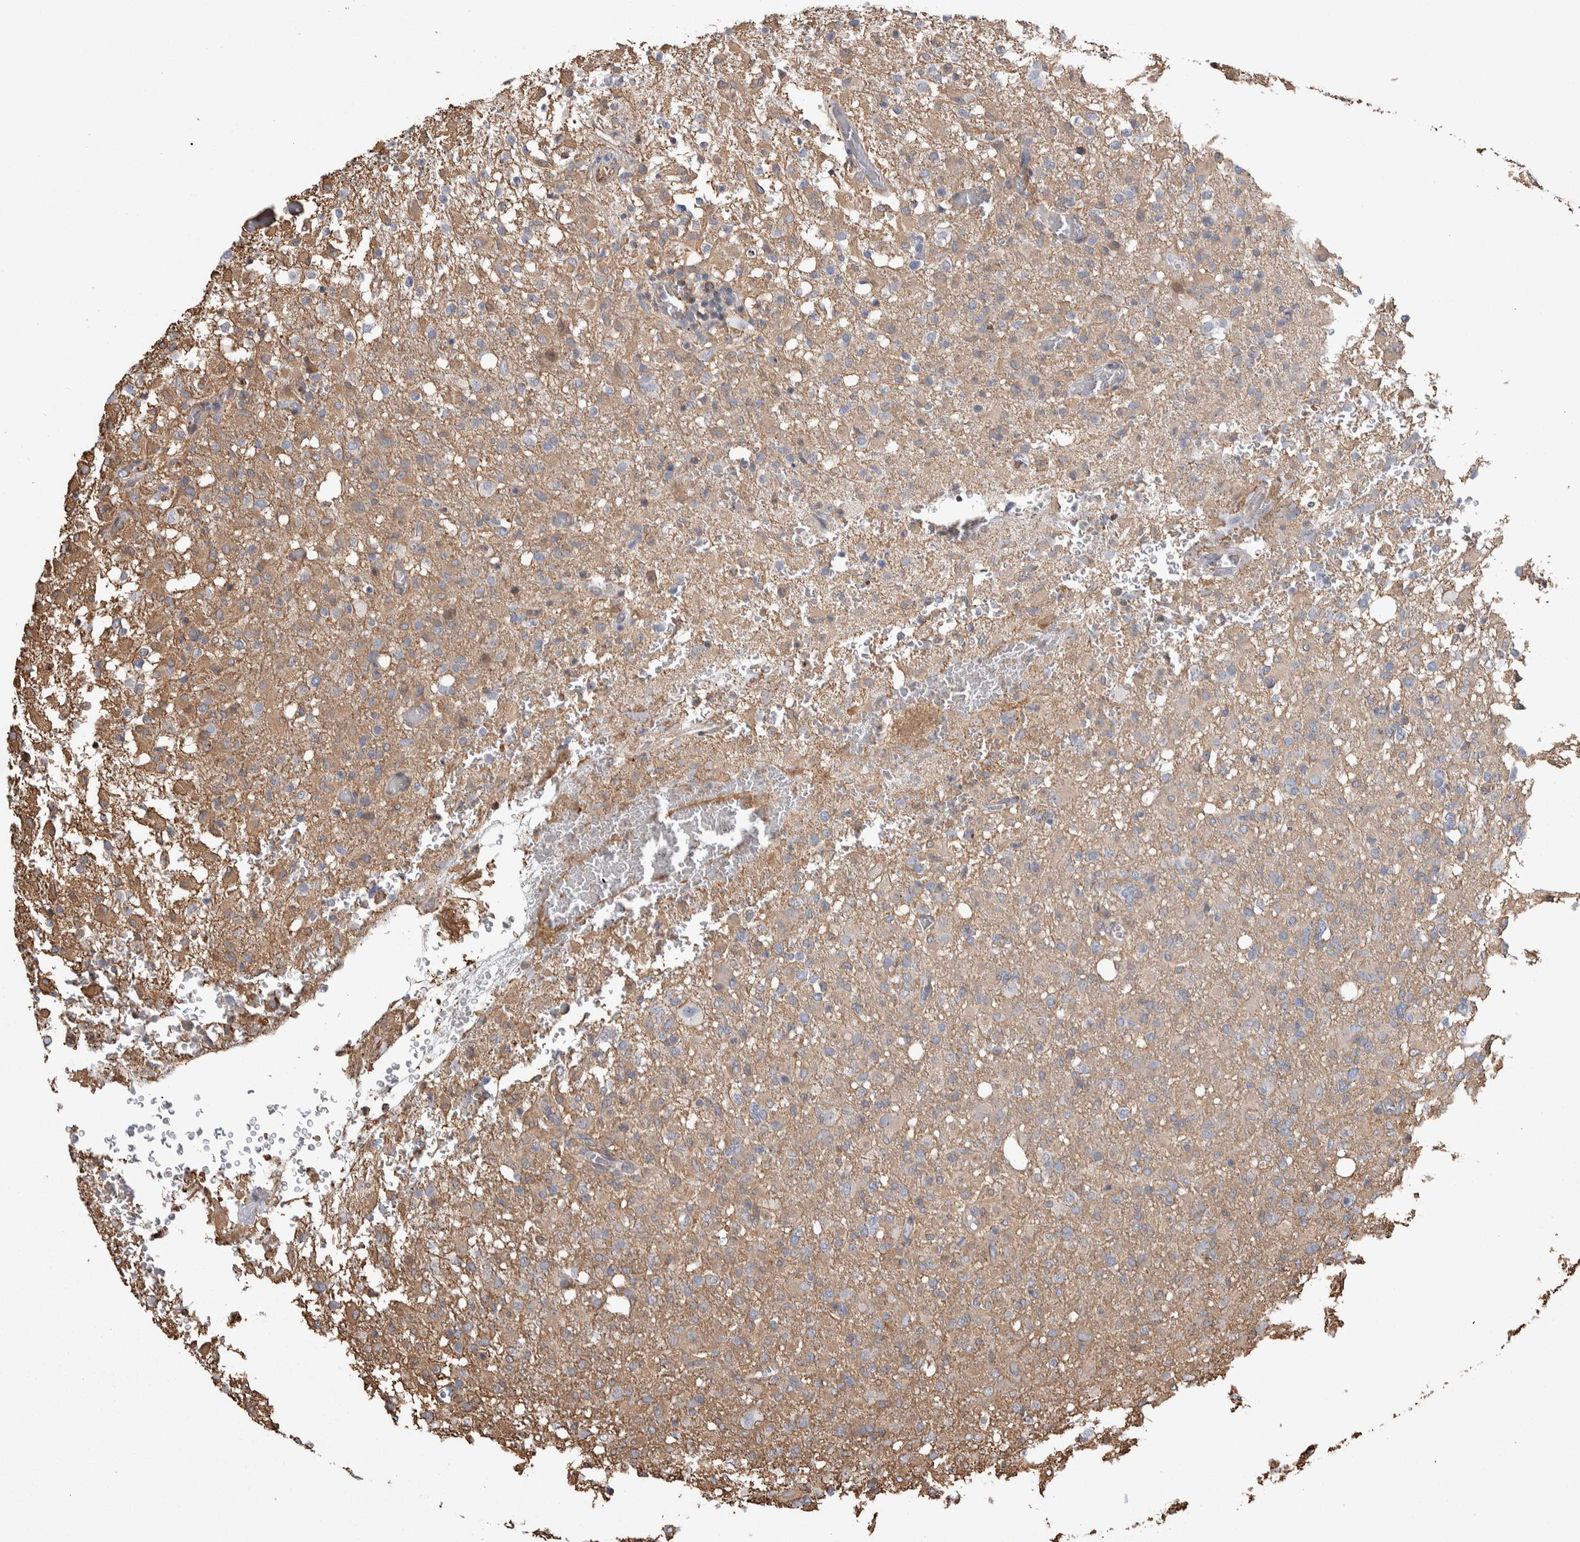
{"staining": {"intensity": "weak", "quantity": ">75%", "location": "cytoplasmic/membranous"}, "tissue": "glioma", "cell_type": "Tumor cells", "image_type": "cancer", "snomed": [{"axis": "morphology", "description": "Glioma, malignant, High grade"}, {"axis": "topography", "description": "Brain"}], "caption": "Glioma stained for a protein (brown) reveals weak cytoplasmic/membranous positive positivity in approximately >75% of tumor cells.", "gene": "ENPP2", "patient": {"sex": "female", "age": 57}}